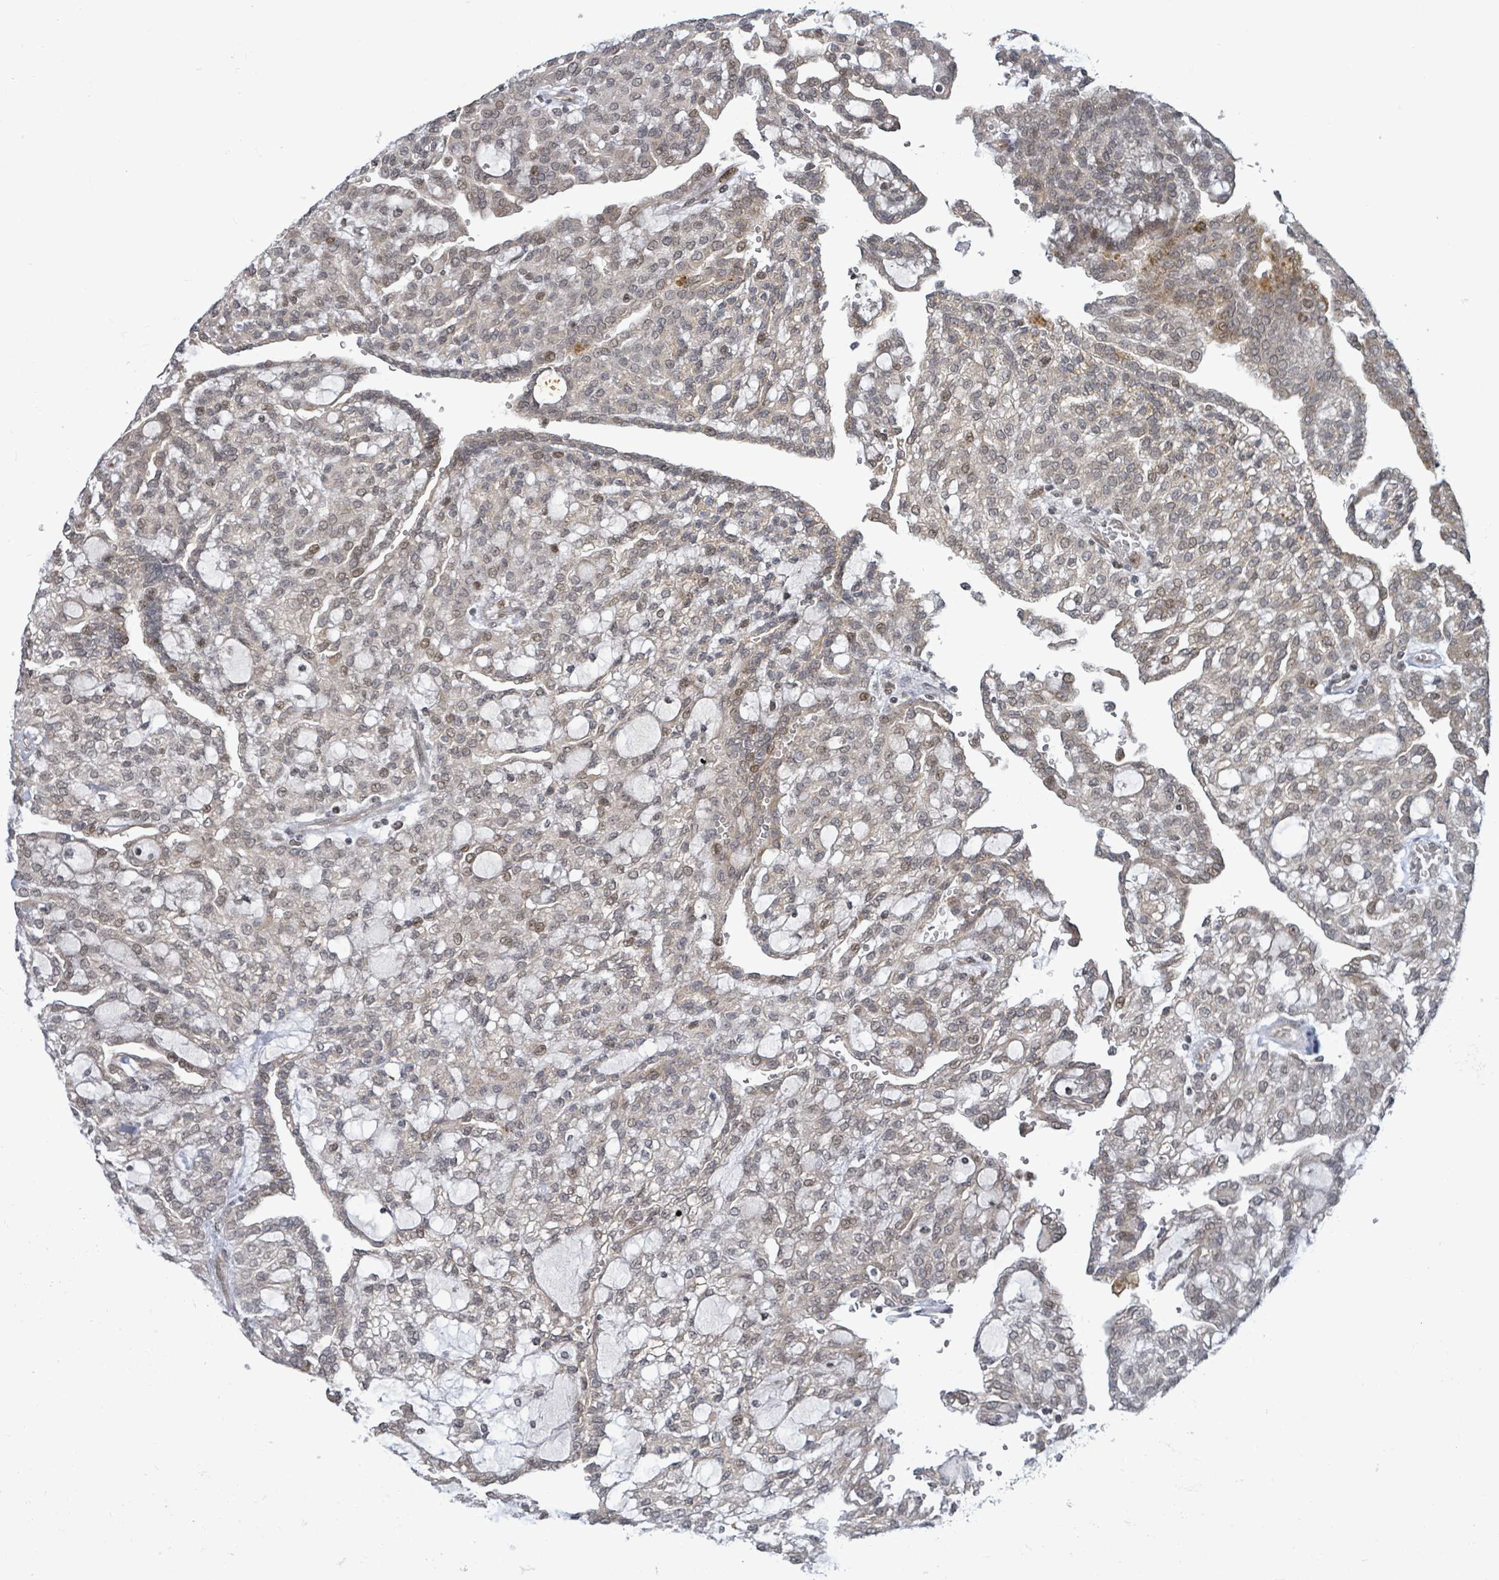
{"staining": {"intensity": "moderate", "quantity": "25%-75%", "location": "nuclear"}, "tissue": "renal cancer", "cell_type": "Tumor cells", "image_type": "cancer", "snomed": [{"axis": "morphology", "description": "Adenocarcinoma, NOS"}, {"axis": "topography", "description": "Kidney"}], "caption": "Adenocarcinoma (renal) stained with a protein marker shows moderate staining in tumor cells.", "gene": "SBF2", "patient": {"sex": "male", "age": 63}}